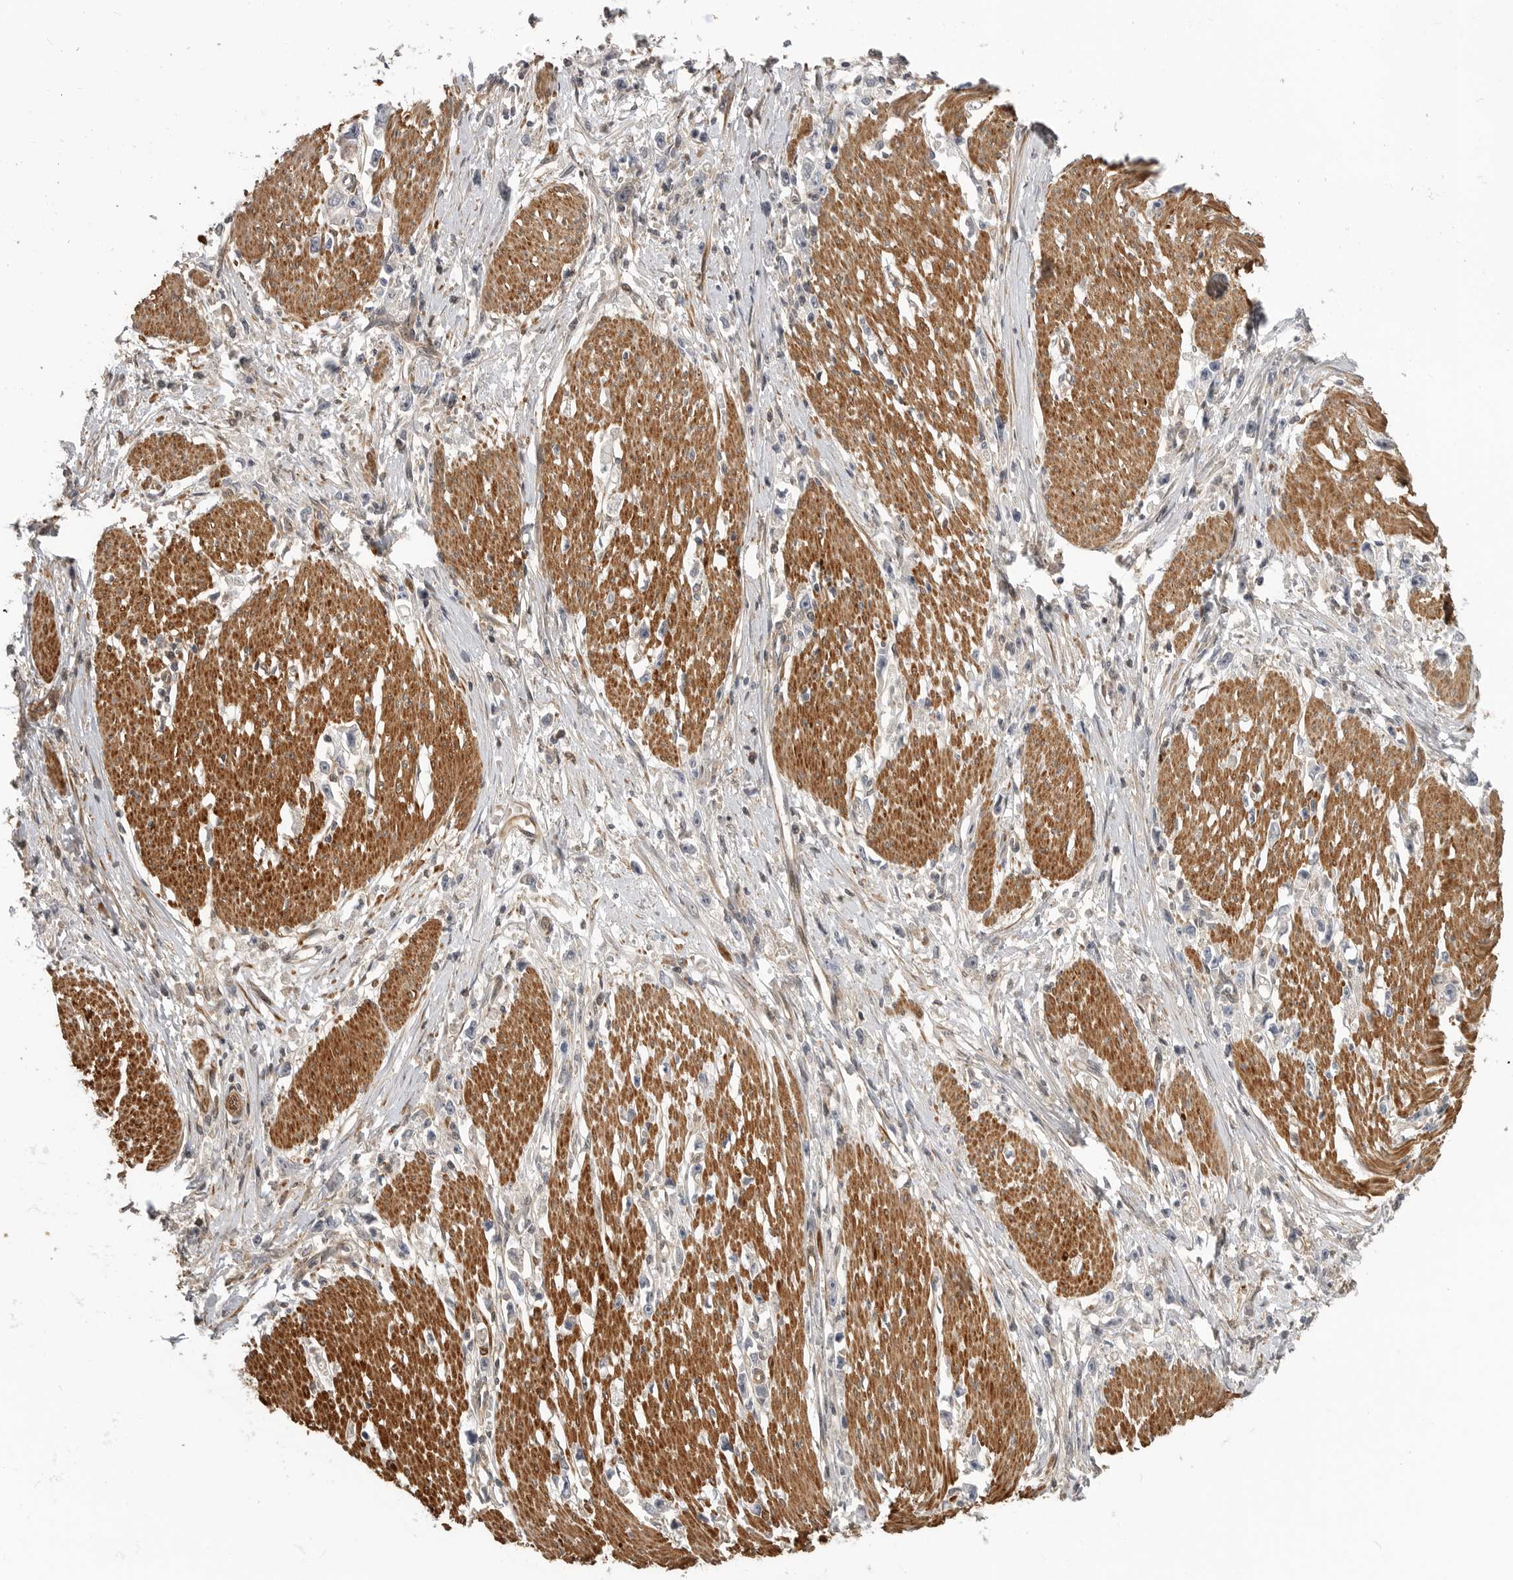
{"staining": {"intensity": "negative", "quantity": "none", "location": "none"}, "tissue": "stomach cancer", "cell_type": "Tumor cells", "image_type": "cancer", "snomed": [{"axis": "morphology", "description": "Adenocarcinoma, NOS"}, {"axis": "topography", "description": "Stomach"}], "caption": "Immunohistochemical staining of stomach cancer shows no significant positivity in tumor cells. (IHC, brightfield microscopy, high magnification).", "gene": "TRIM56", "patient": {"sex": "female", "age": 59}}